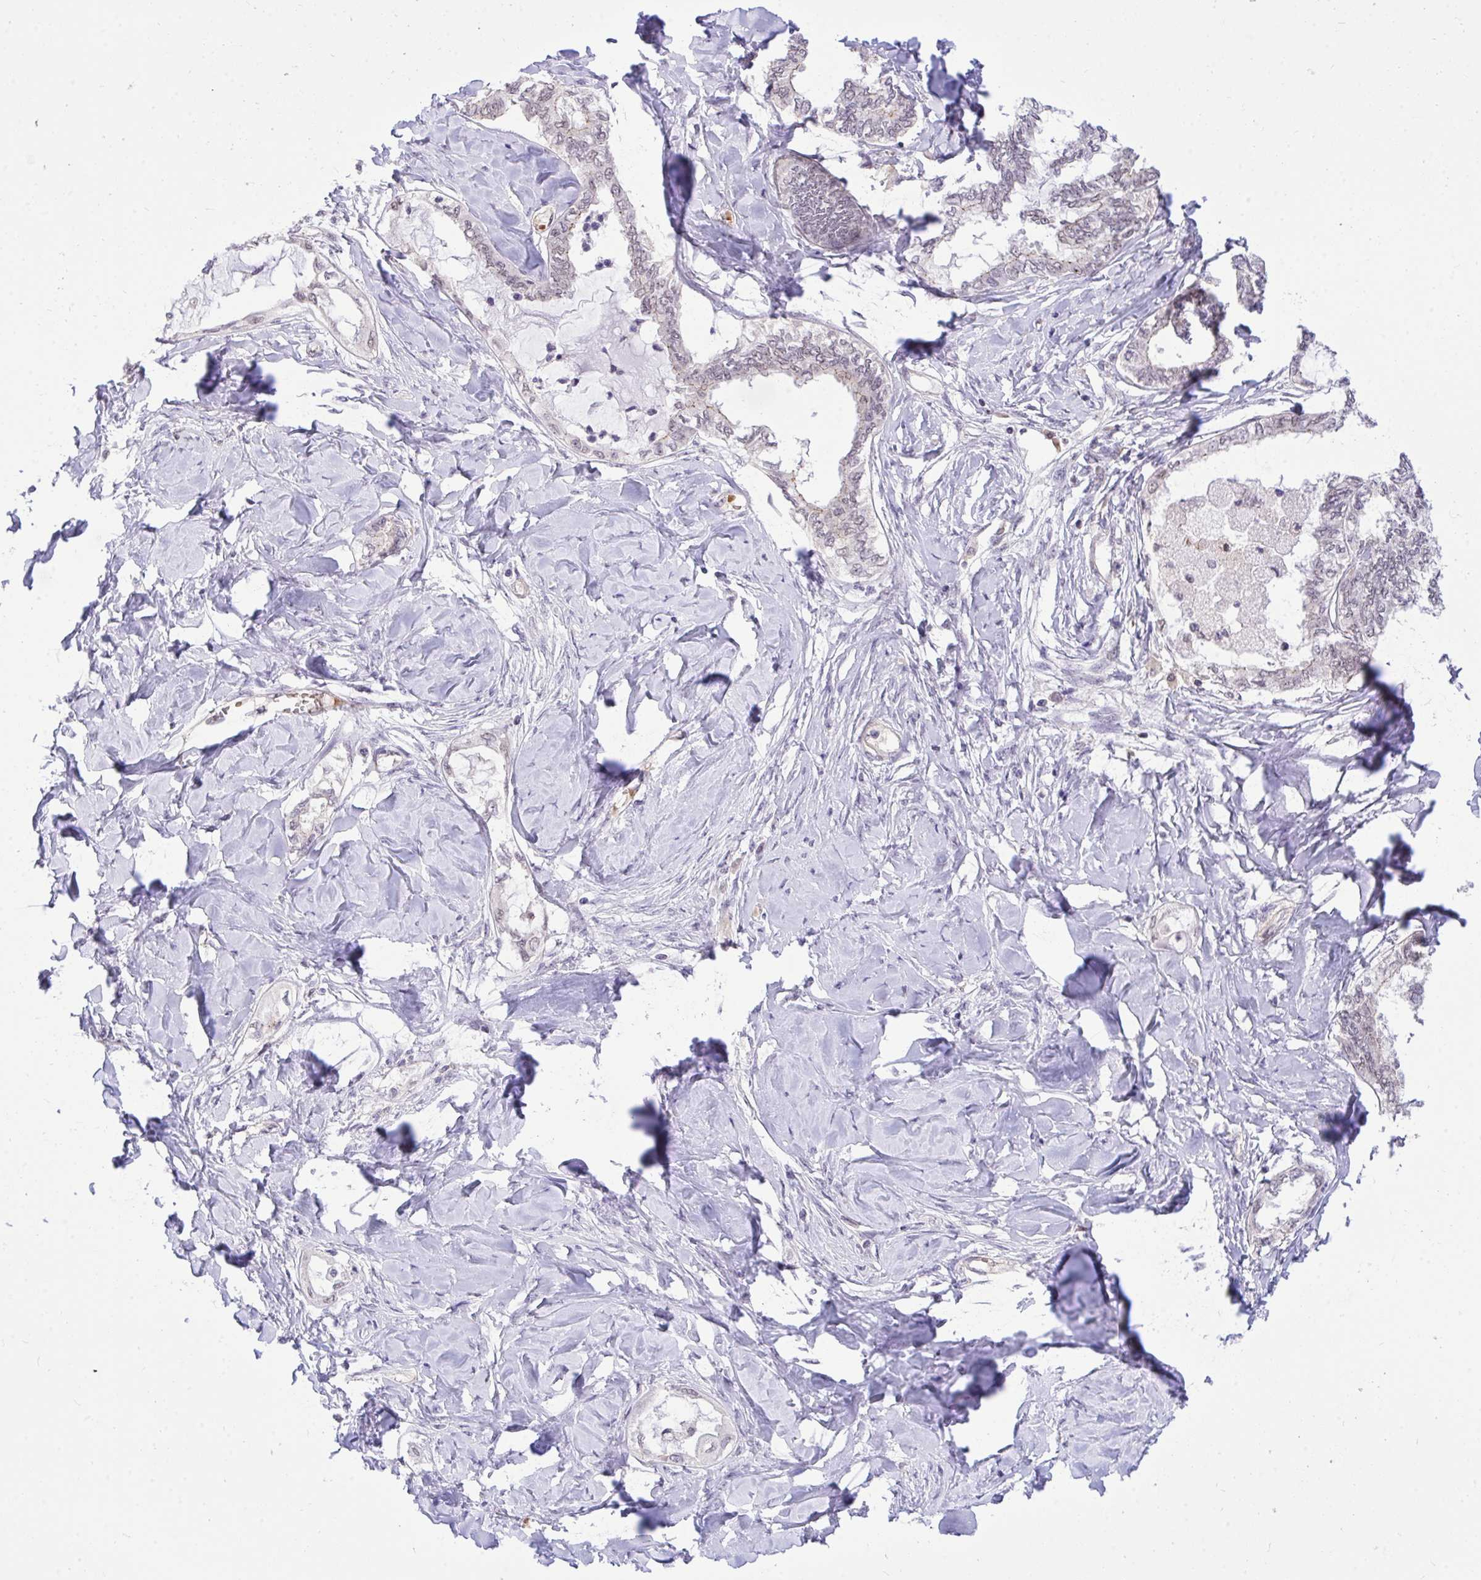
{"staining": {"intensity": "negative", "quantity": "none", "location": "none"}, "tissue": "ovarian cancer", "cell_type": "Tumor cells", "image_type": "cancer", "snomed": [{"axis": "morphology", "description": "Carcinoma, endometroid"}, {"axis": "topography", "description": "Ovary"}], "caption": "The image displays no staining of tumor cells in ovarian cancer. (DAB immunohistochemistry visualized using brightfield microscopy, high magnification).", "gene": "PPP1CA", "patient": {"sex": "female", "age": 70}}